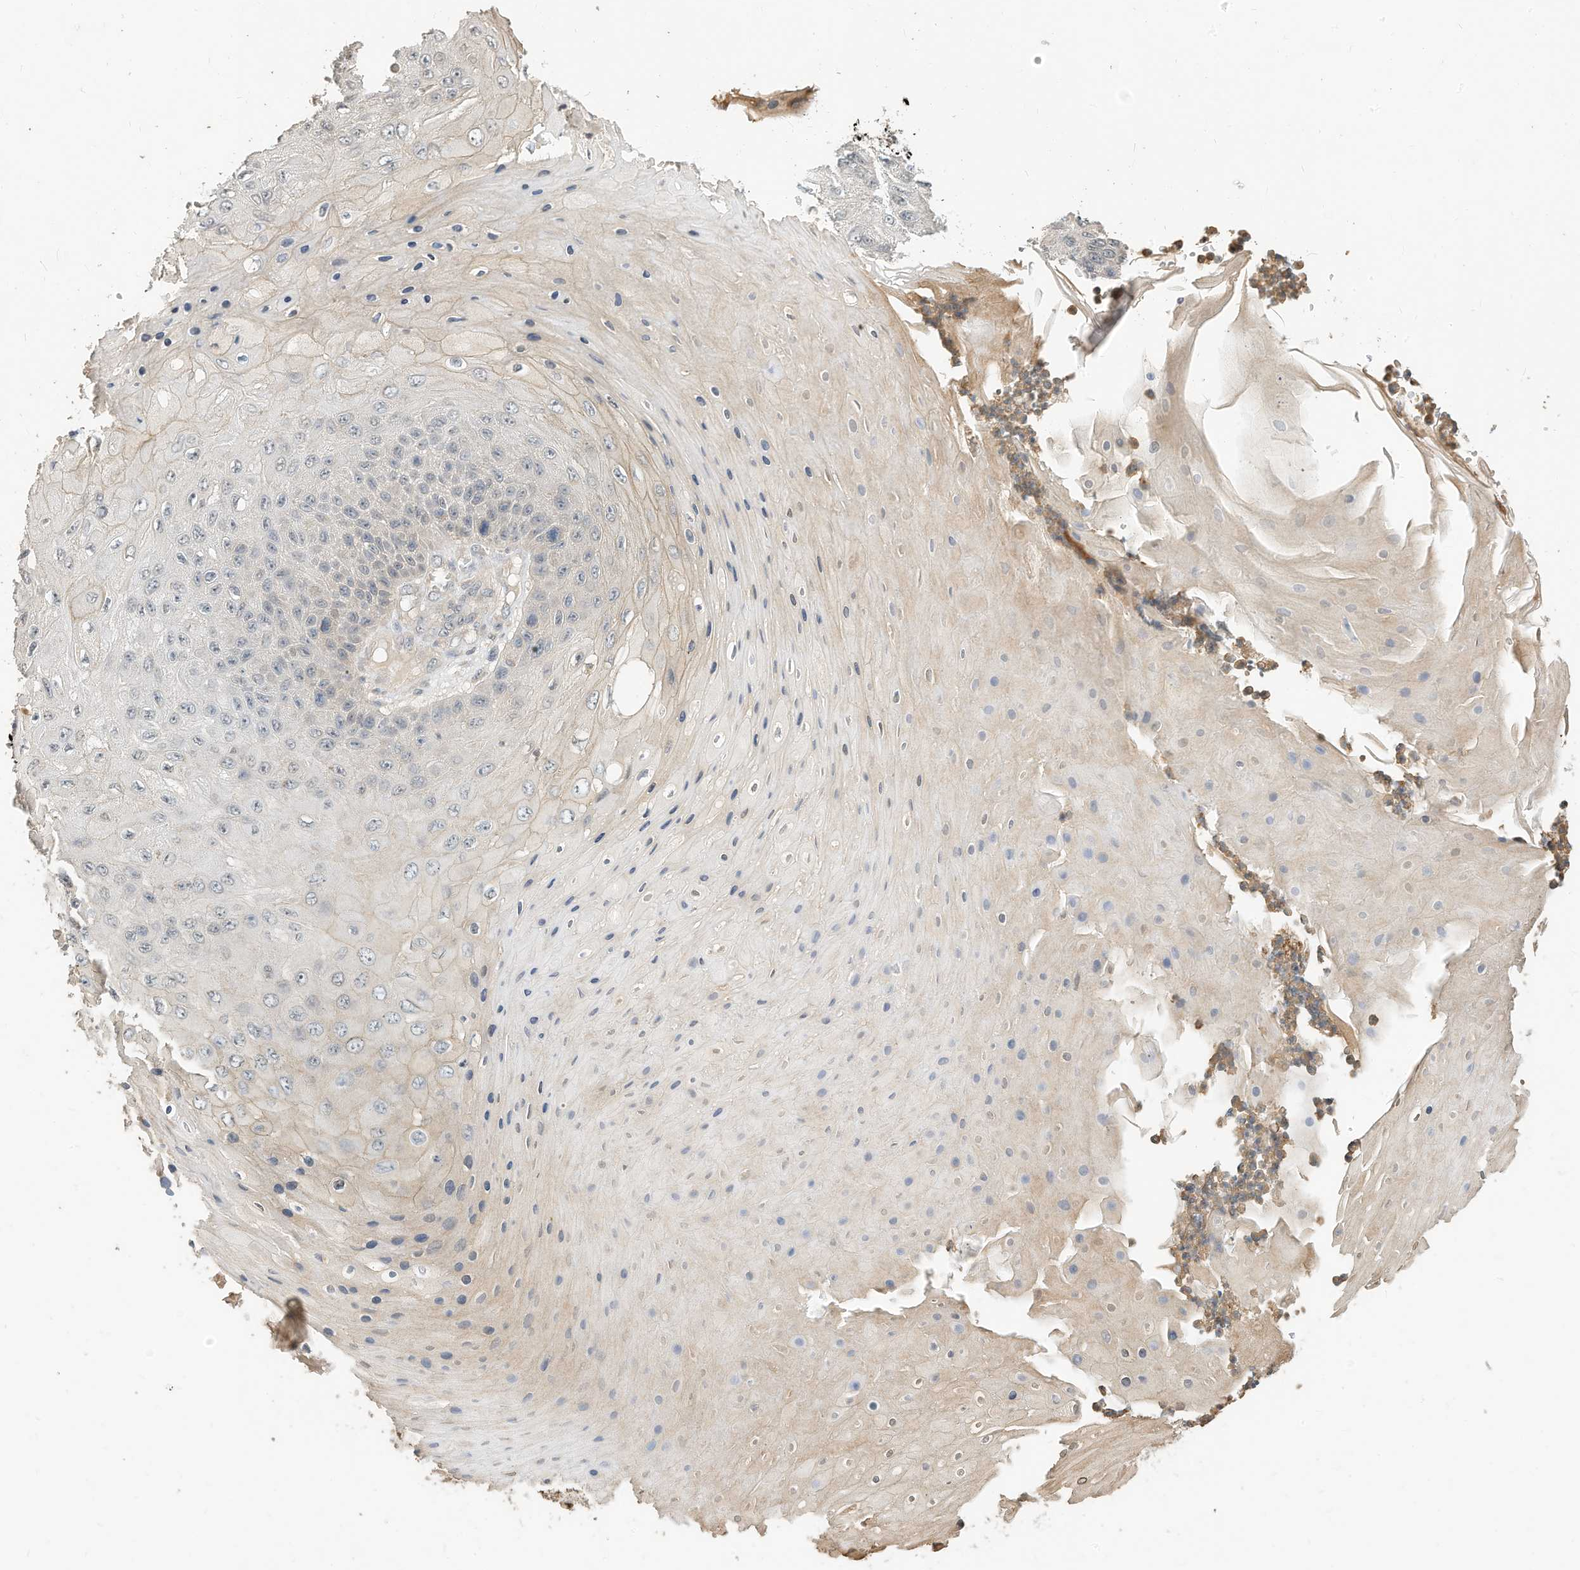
{"staining": {"intensity": "weak", "quantity": "<25%", "location": "cytoplasmic/membranous"}, "tissue": "skin cancer", "cell_type": "Tumor cells", "image_type": "cancer", "snomed": [{"axis": "morphology", "description": "Squamous cell carcinoma, NOS"}, {"axis": "topography", "description": "Skin"}], "caption": "Protein analysis of skin cancer displays no significant expression in tumor cells. (DAB immunohistochemistry (IHC), high magnification).", "gene": "OFD1", "patient": {"sex": "female", "age": 88}}